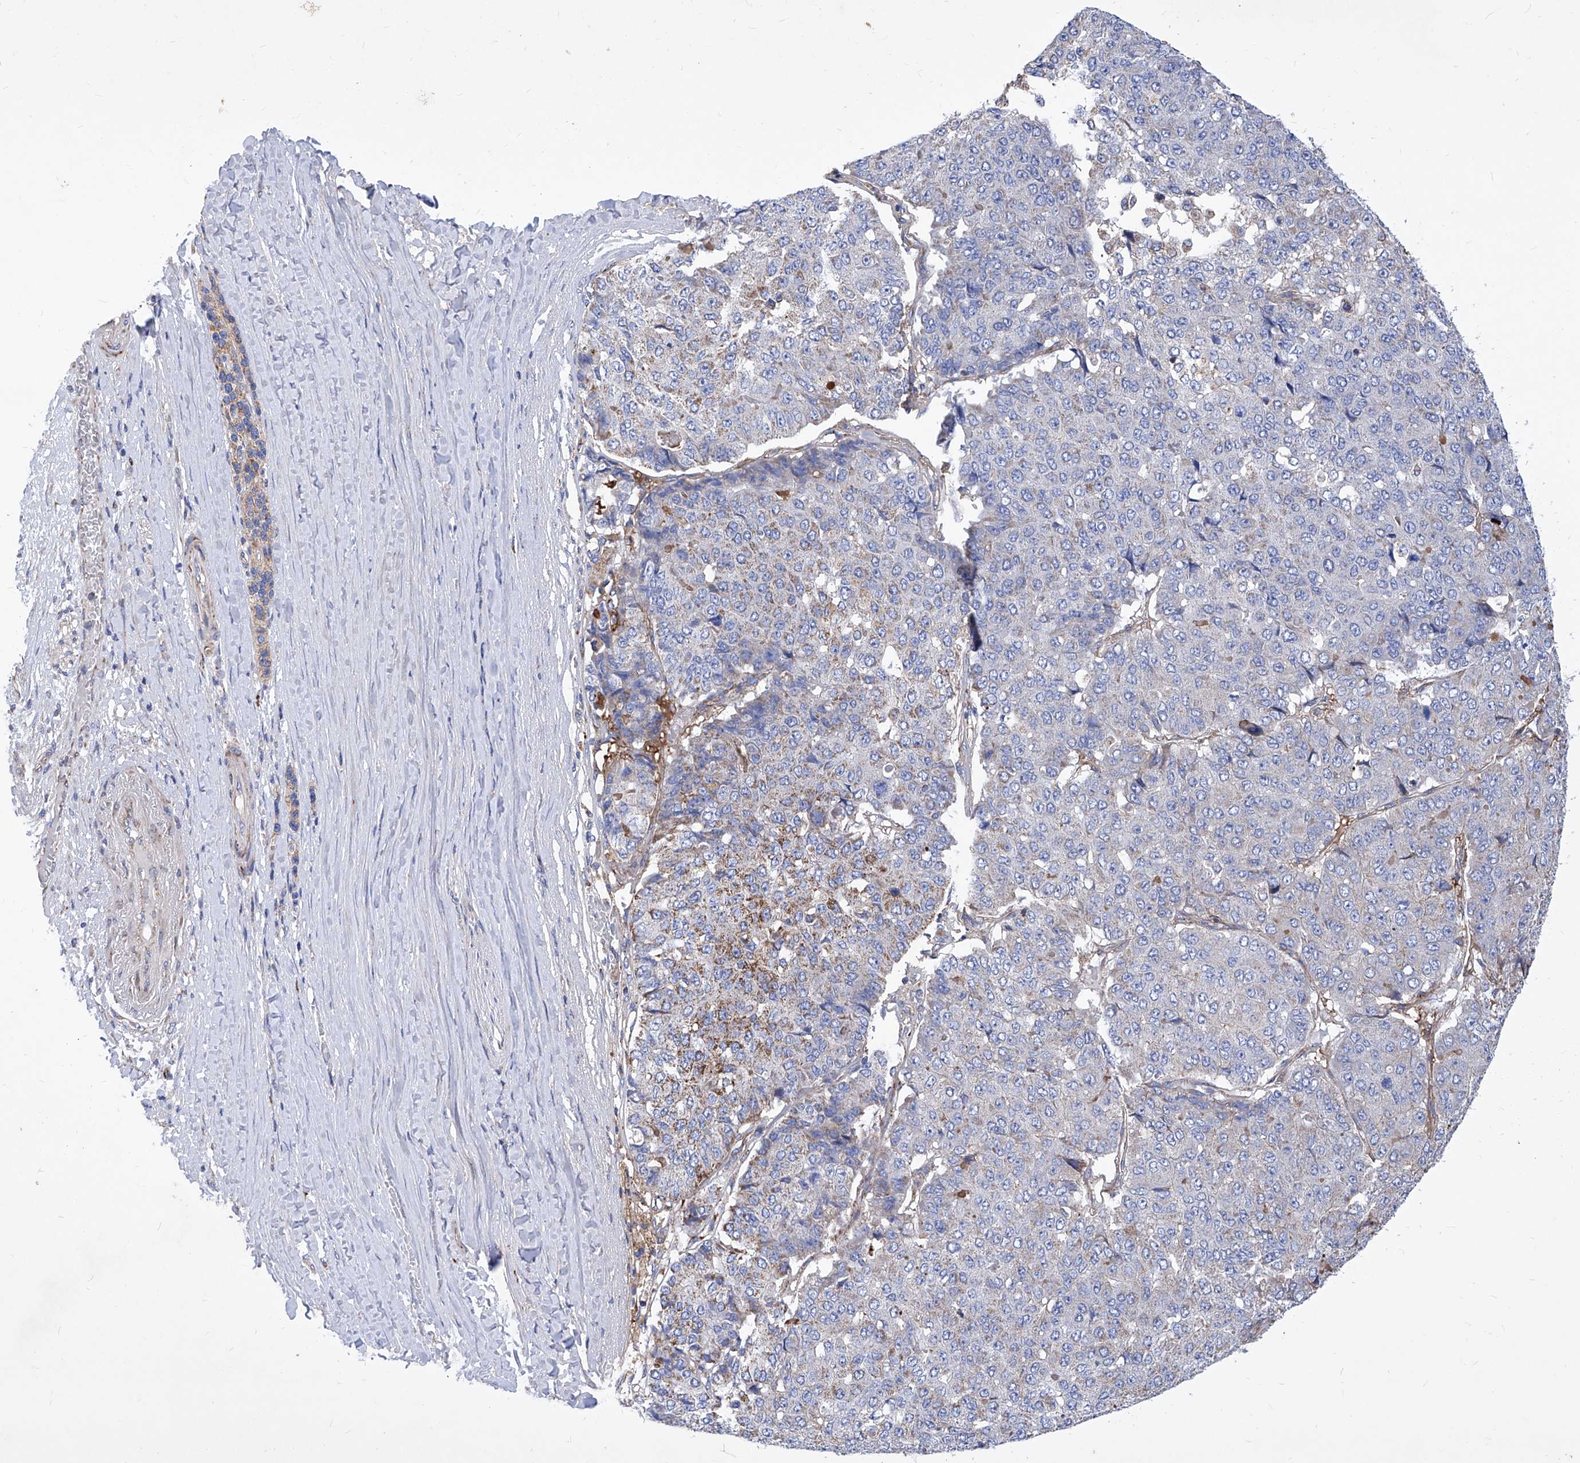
{"staining": {"intensity": "moderate", "quantity": "<25%", "location": "cytoplasmic/membranous"}, "tissue": "pancreatic cancer", "cell_type": "Tumor cells", "image_type": "cancer", "snomed": [{"axis": "morphology", "description": "Adenocarcinoma, NOS"}, {"axis": "topography", "description": "Pancreas"}], "caption": "Human pancreatic cancer stained with a brown dye exhibits moderate cytoplasmic/membranous positive positivity in approximately <25% of tumor cells.", "gene": "HRNR", "patient": {"sex": "male", "age": 50}}